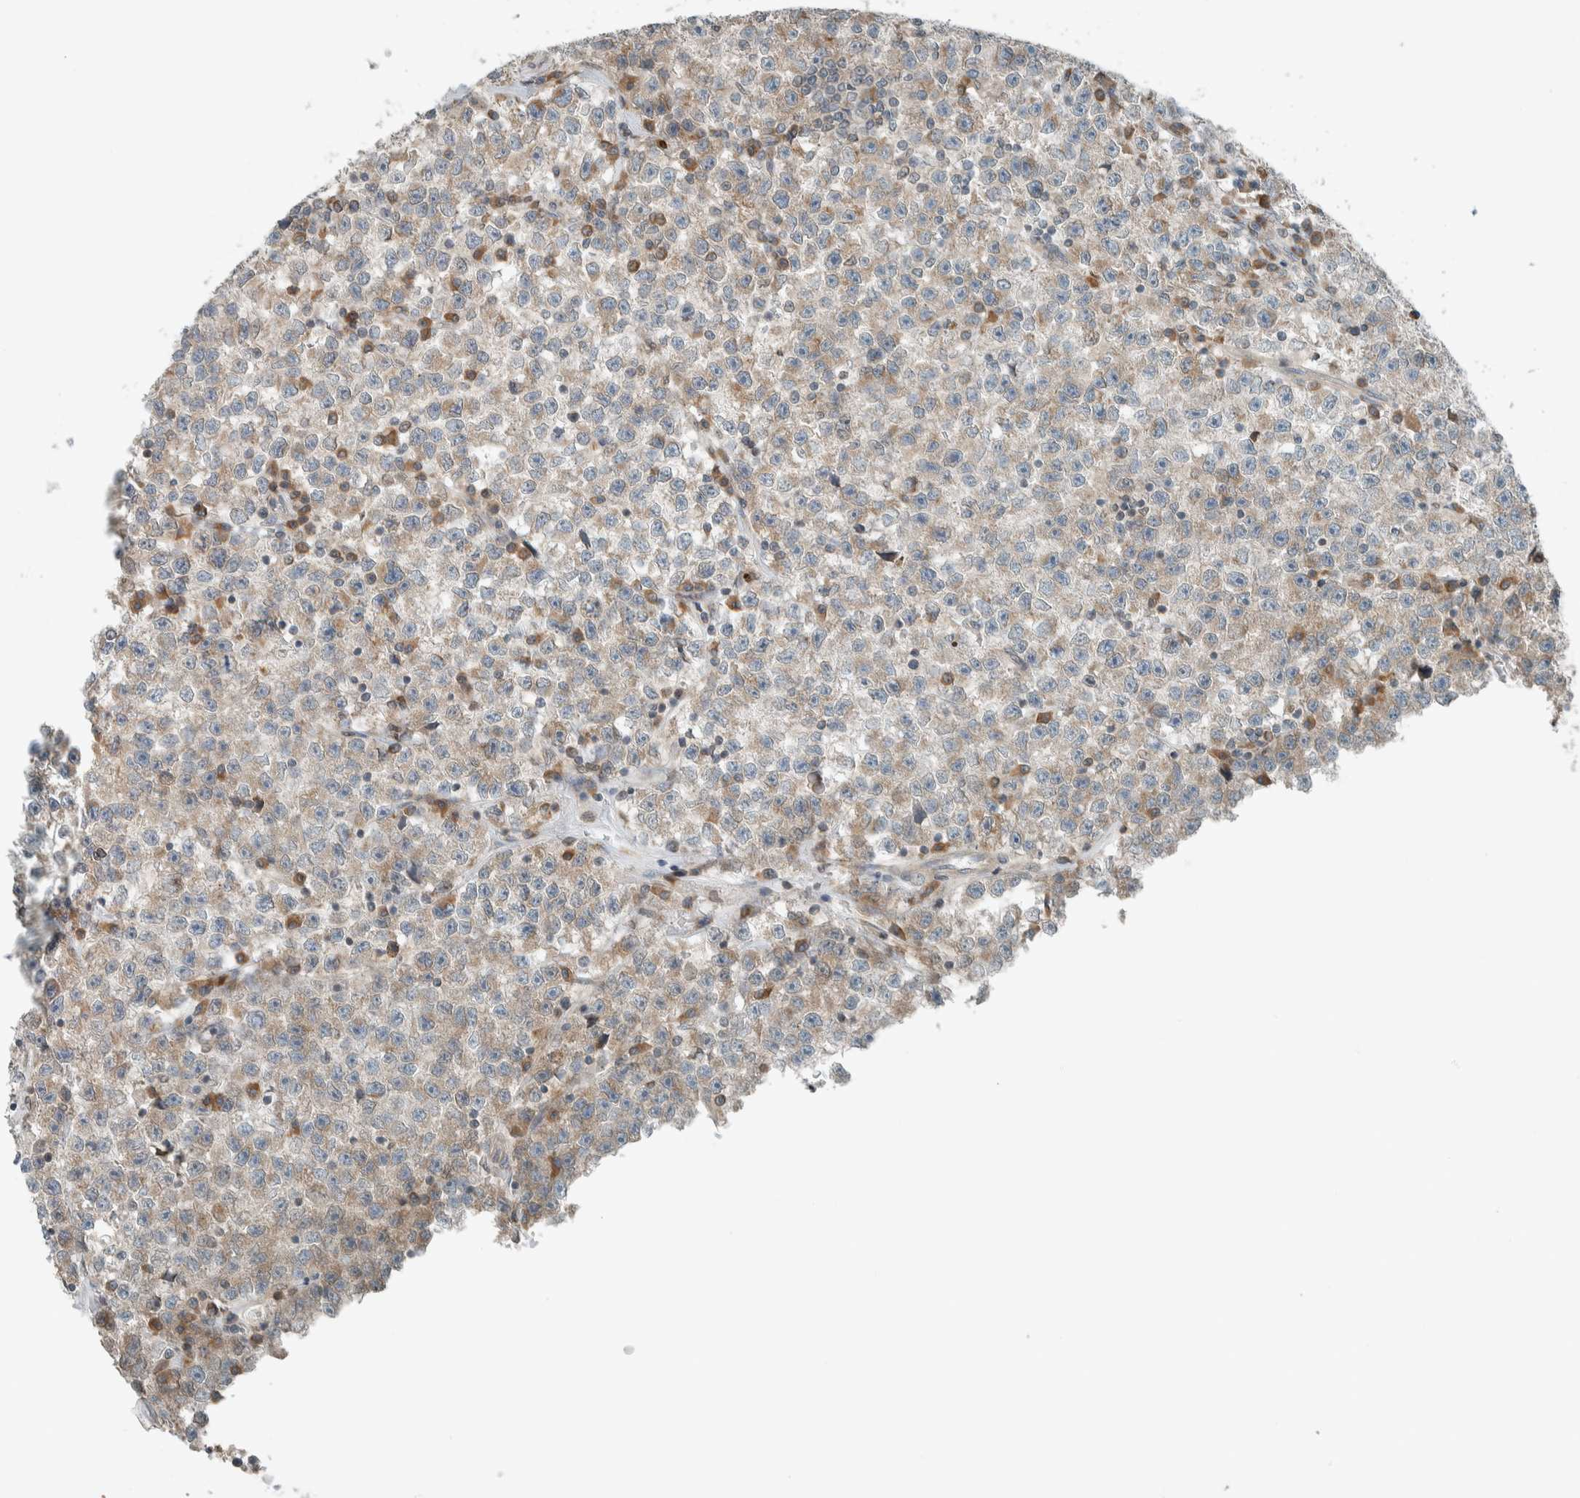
{"staining": {"intensity": "weak", "quantity": ">75%", "location": "cytoplasmic/membranous"}, "tissue": "testis cancer", "cell_type": "Tumor cells", "image_type": "cancer", "snomed": [{"axis": "morphology", "description": "Seminoma, NOS"}, {"axis": "topography", "description": "Testis"}], "caption": "This photomicrograph reveals immunohistochemistry (IHC) staining of human testis cancer, with low weak cytoplasmic/membranous expression in about >75% of tumor cells.", "gene": "SEL1L", "patient": {"sex": "male", "age": 22}}